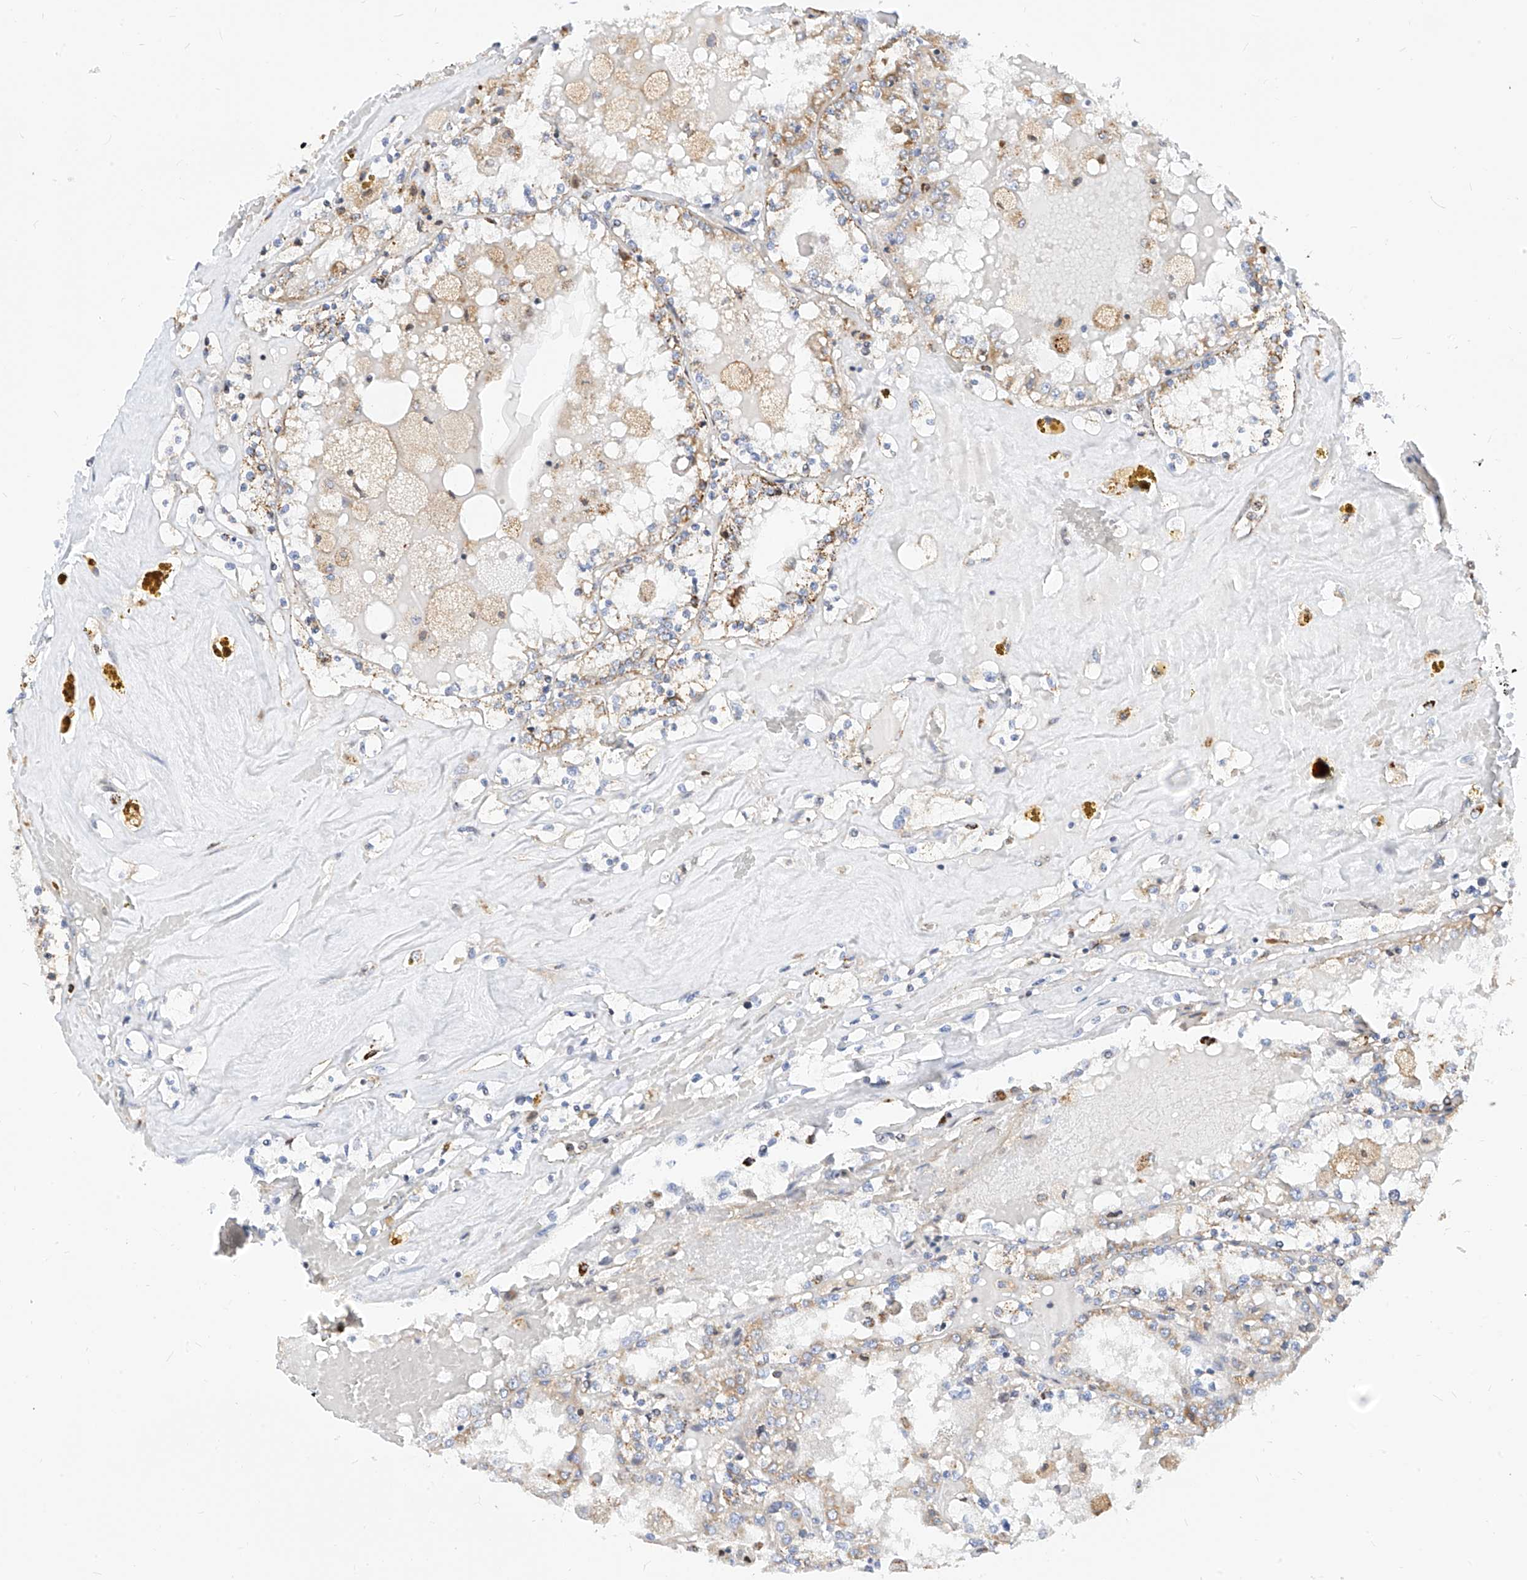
{"staining": {"intensity": "weak", "quantity": "25%-75%", "location": "cytoplasmic/membranous"}, "tissue": "renal cancer", "cell_type": "Tumor cells", "image_type": "cancer", "snomed": [{"axis": "morphology", "description": "Adenocarcinoma, NOS"}, {"axis": "topography", "description": "Kidney"}], "caption": "Protein expression analysis of renal cancer (adenocarcinoma) shows weak cytoplasmic/membranous staining in approximately 25%-75% of tumor cells.", "gene": "TTLL8", "patient": {"sex": "female", "age": 56}}